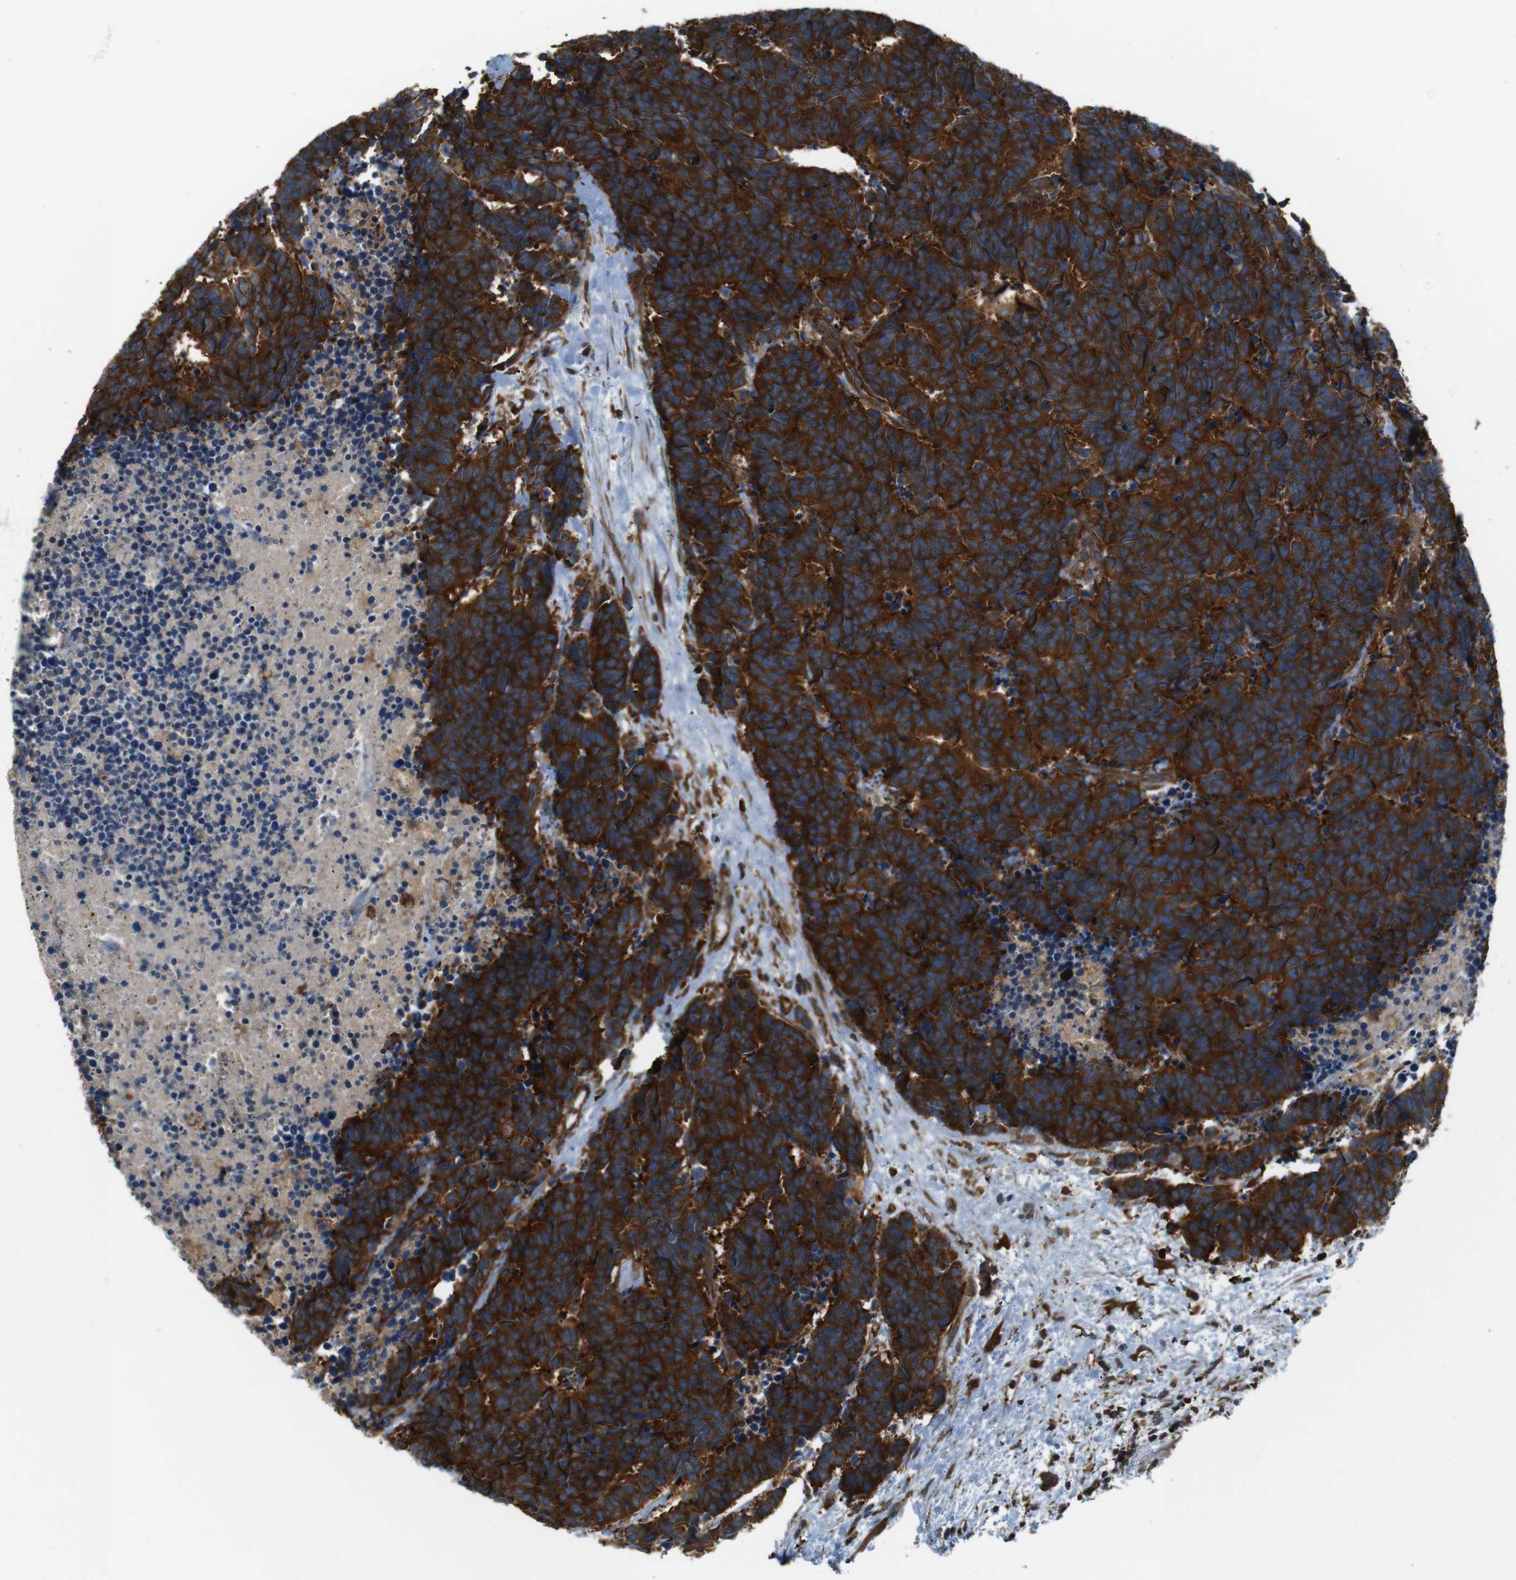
{"staining": {"intensity": "strong", "quantity": ">75%", "location": "cytoplasmic/membranous"}, "tissue": "carcinoid", "cell_type": "Tumor cells", "image_type": "cancer", "snomed": [{"axis": "morphology", "description": "Carcinoma, NOS"}, {"axis": "morphology", "description": "Carcinoid, malignant, NOS"}, {"axis": "topography", "description": "Urinary bladder"}], "caption": "Protein expression analysis of carcinoma shows strong cytoplasmic/membranous positivity in approximately >75% of tumor cells. (Stains: DAB (3,3'-diaminobenzidine) in brown, nuclei in blue, Microscopy: brightfield microscopy at high magnification).", "gene": "TSC1", "patient": {"sex": "male", "age": 57}}